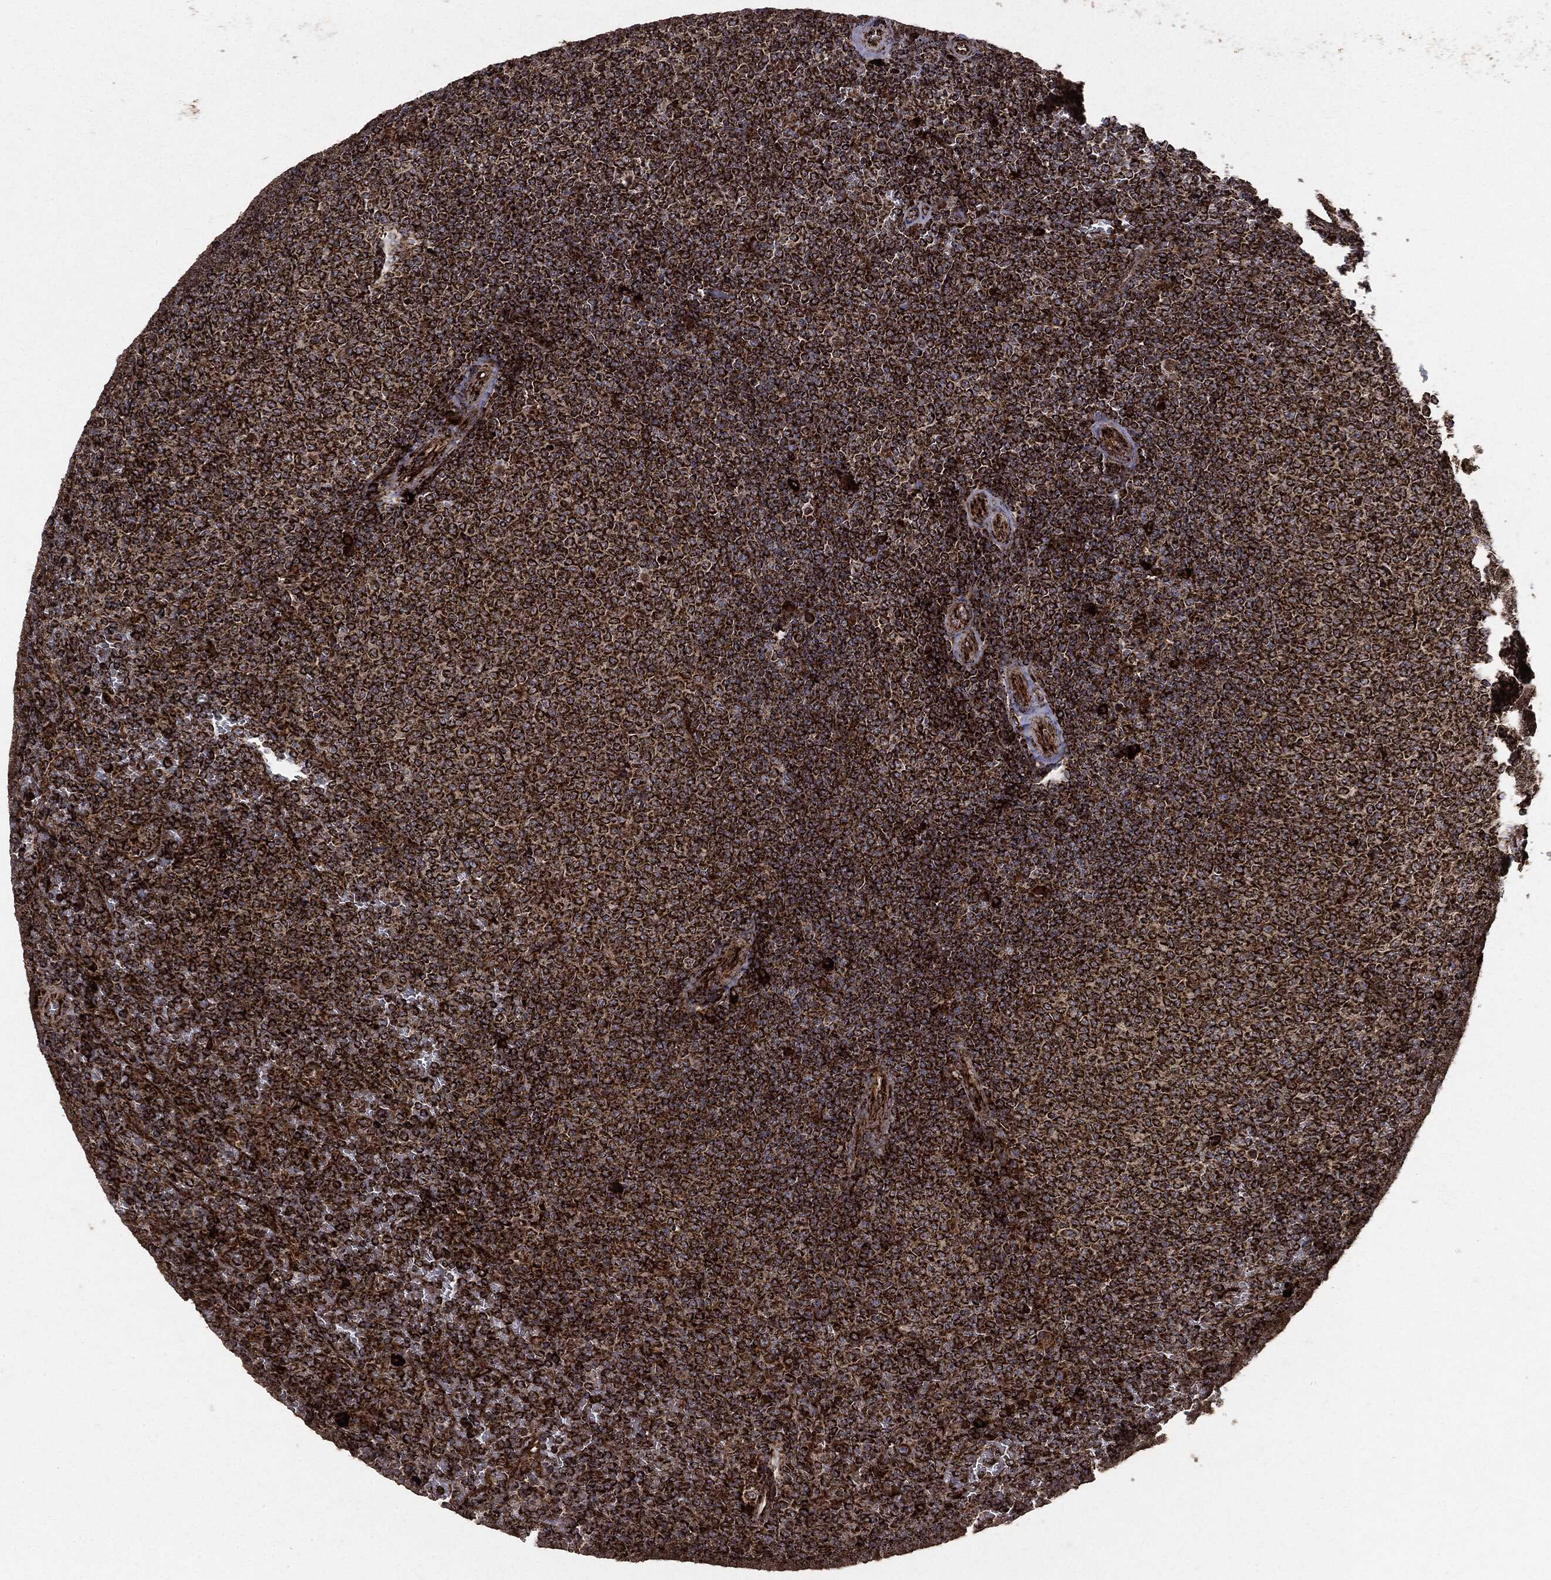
{"staining": {"intensity": "strong", "quantity": ">75%", "location": "cytoplasmic/membranous"}, "tissue": "lymphoma", "cell_type": "Tumor cells", "image_type": "cancer", "snomed": [{"axis": "morphology", "description": "Malignant lymphoma, non-Hodgkin's type, Low grade"}, {"axis": "topography", "description": "Spleen"}], "caption": "Lymphoma tissue displays strong cytoplasmic/membranous expression in approximately >75% of tumor cells", "gene": "MAP2K1", "patient": {"sex": "female", "age": 77}}